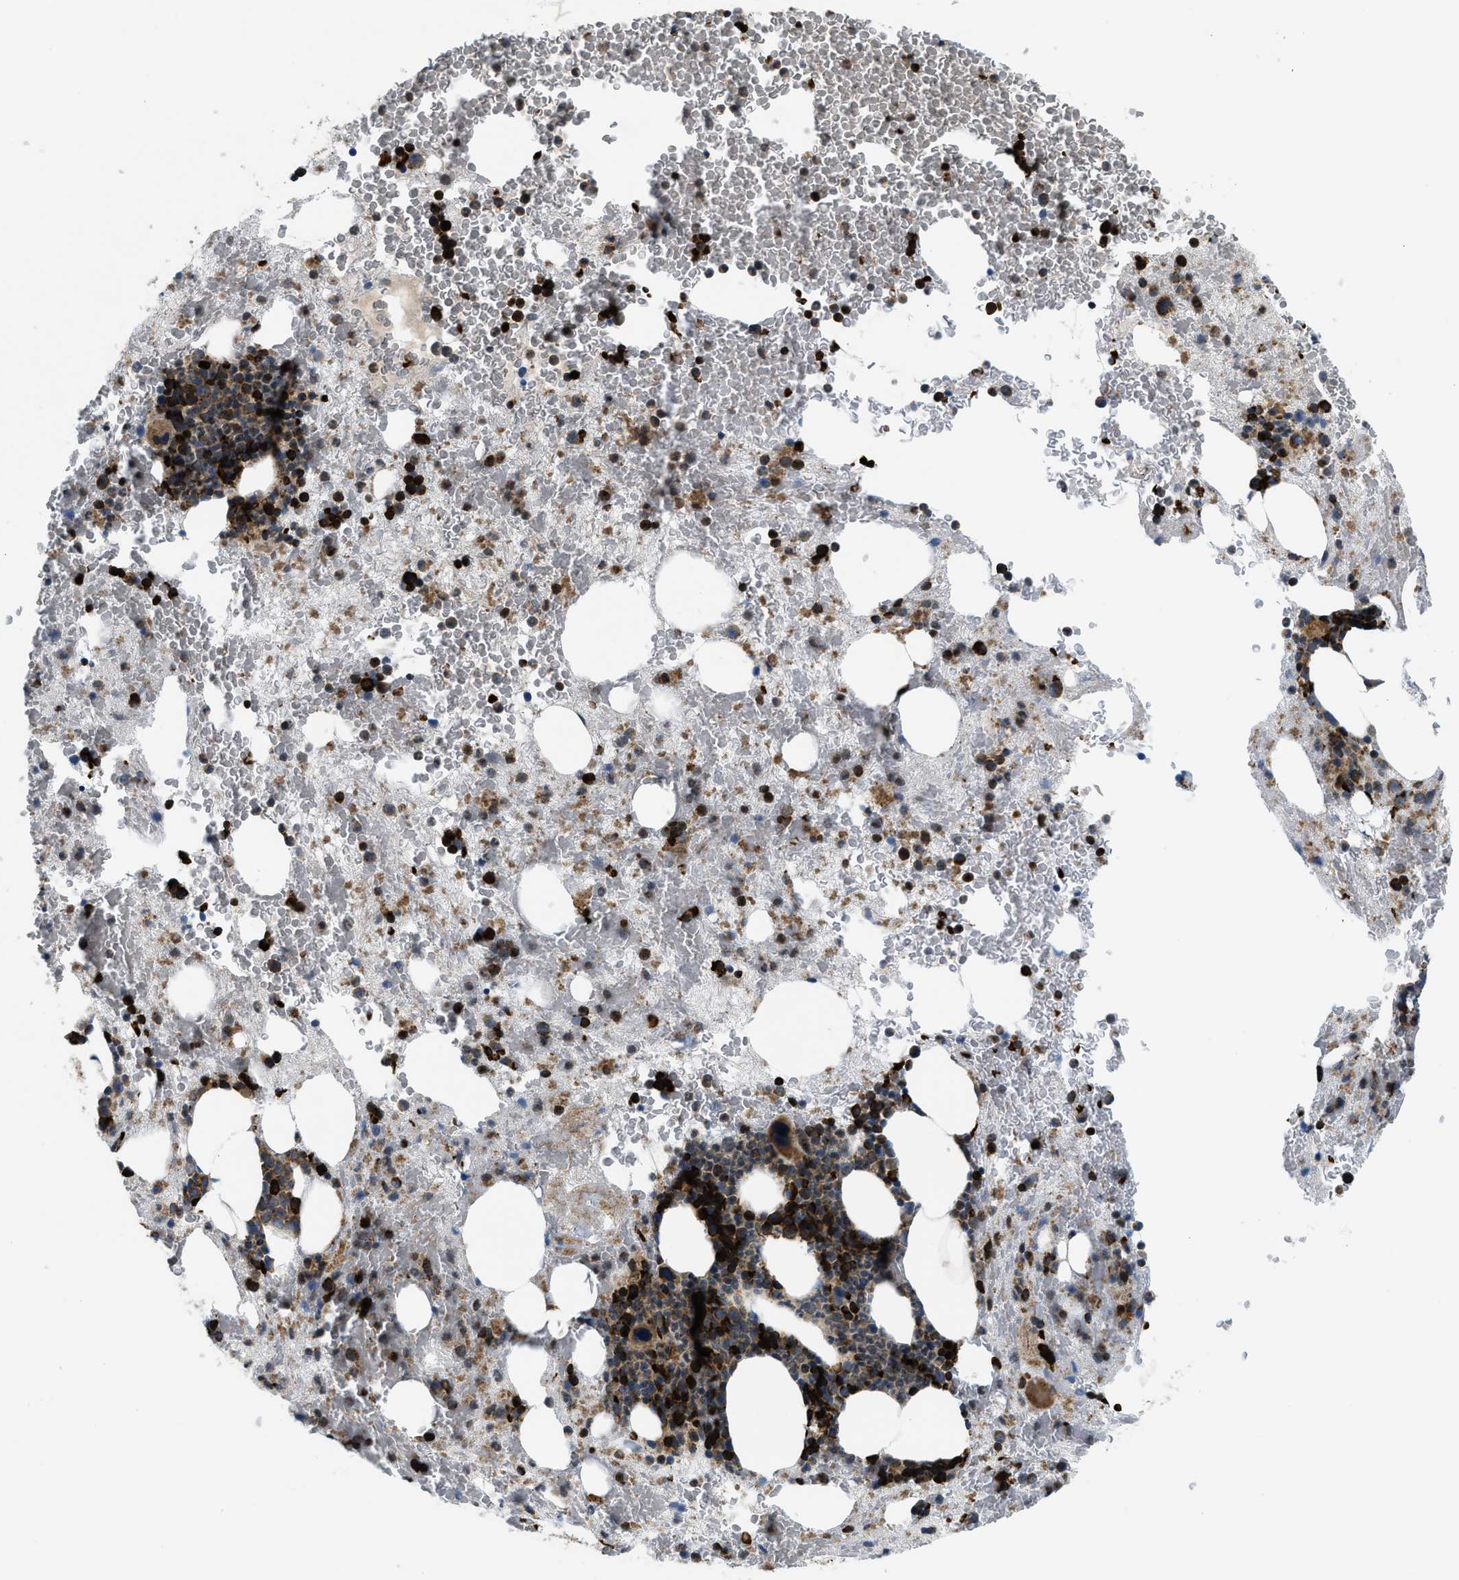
{"staining": {"intensity": "strong", "quantity": "25%-75%", "location": "cytoplasmic/membranous,nuclear"}, "tissue": "bone marrow", "cell_type": "Hematopoietic cells", "image_type": "normal", "snomed": [{"axis": "morphology", "description": "Normal tissue, NOS"}, {"axis": "morphology", "description": "Inflammation, NOS"}, {"axis": "topography", "description": "Bone marrow"}], "caption": "This histopathology image exhibits IHC staining of normal bone marrow, with high strong cytoplasmic/membranous,nuclear positivity in about 25%-75% of hematopoietic cells.", "gene": "CSPG4", "patient": {"sex": "male", "age": 63}}